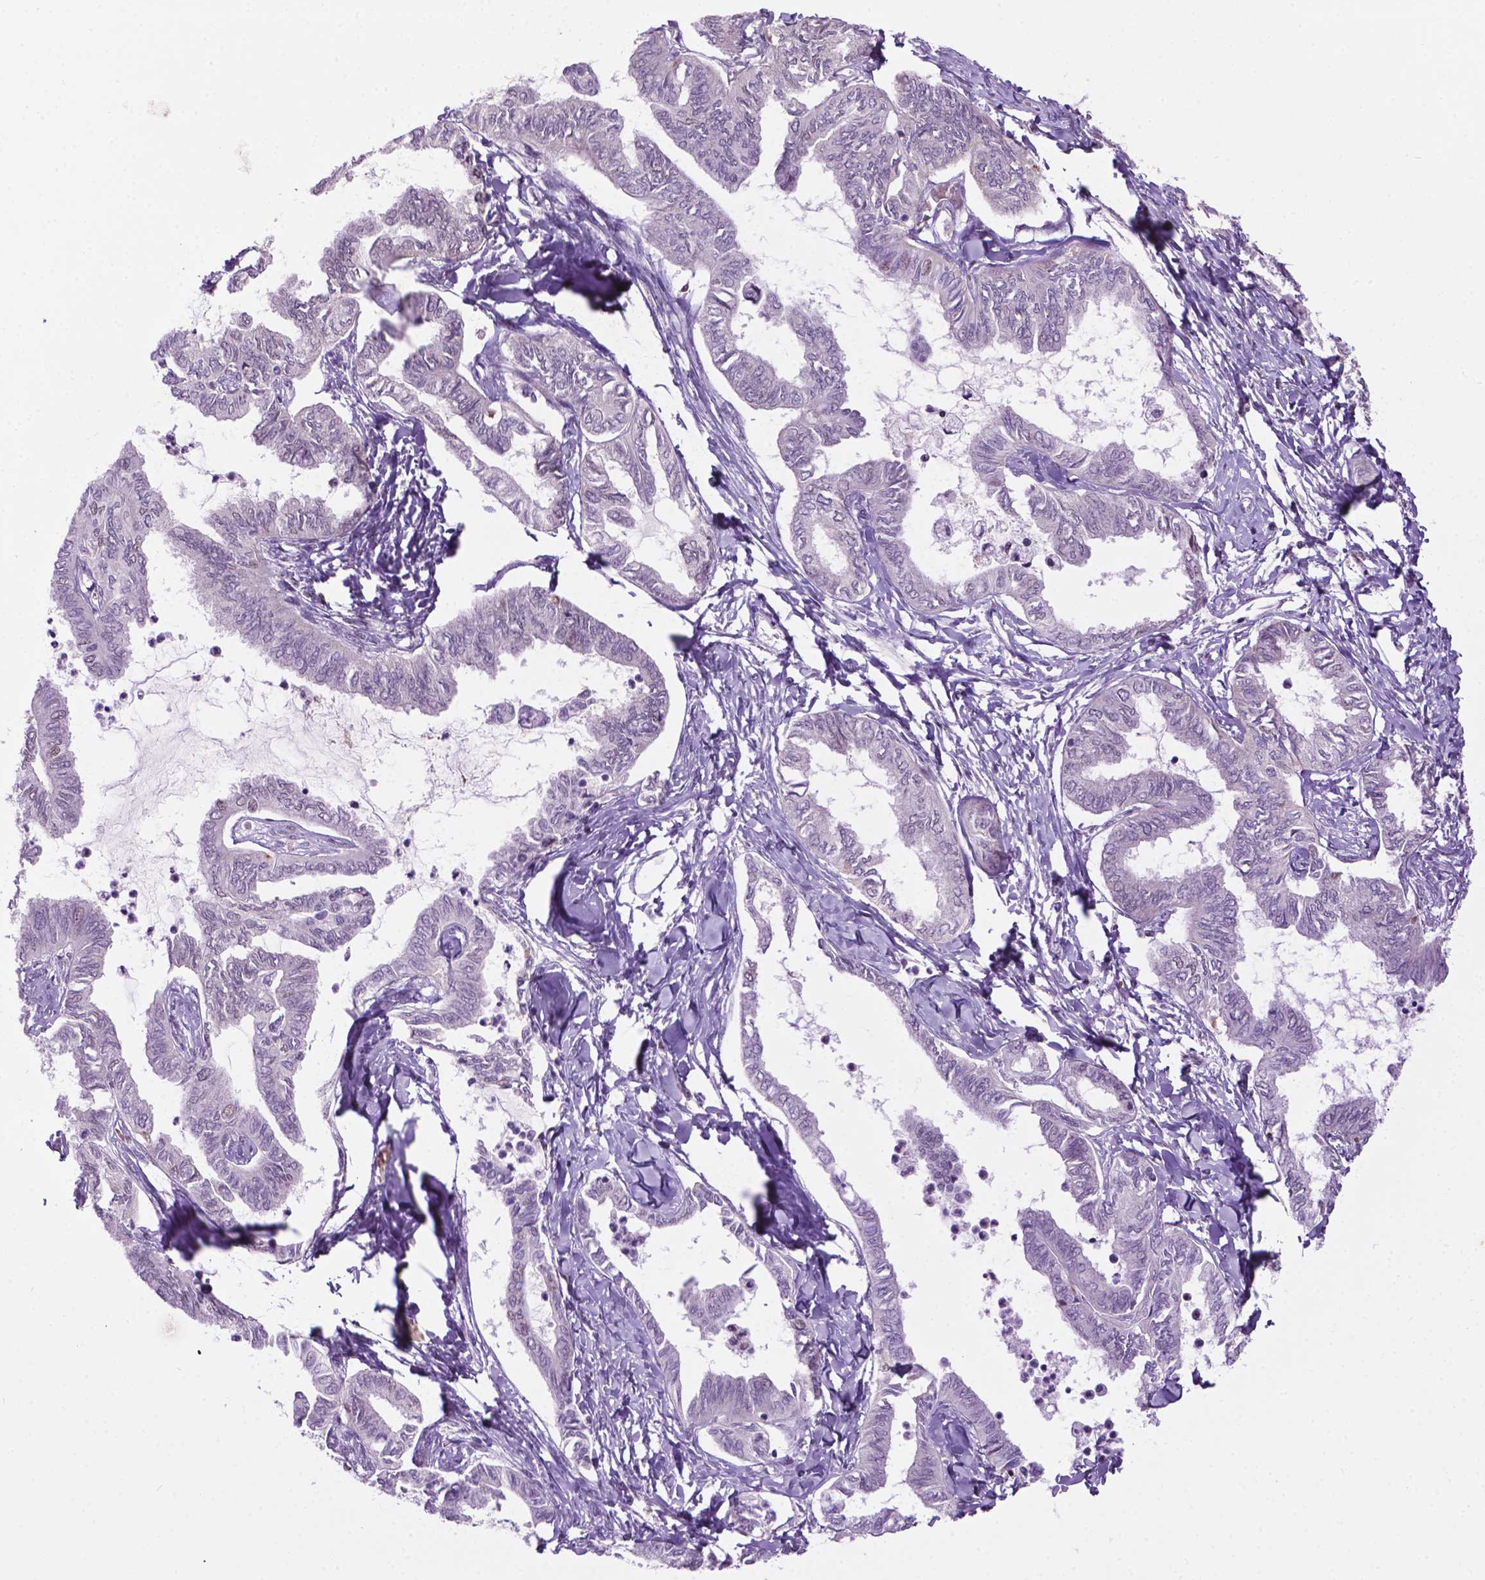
{"staining": {"intensity": "moderate", "quantity": "25%-75%", "location": "nuclear"}, "tissue": "ovarian cancer", "cell_type": "Tumor cells", "image_type": "cancer", "snomed": [{"axis": "morphology", "description": "Carcinoma, endometroid"}, {"axis": "topography", "description": "Ovary"}], "caption": "Ovarian cancer (endometroid carcinoma) stained for a protein (brown) shows moderate nuclear positive positivity in about 25%-75% of tumor cells.", "gene": "COL23A1", "patient": {"sex": "female", "age": 70}}